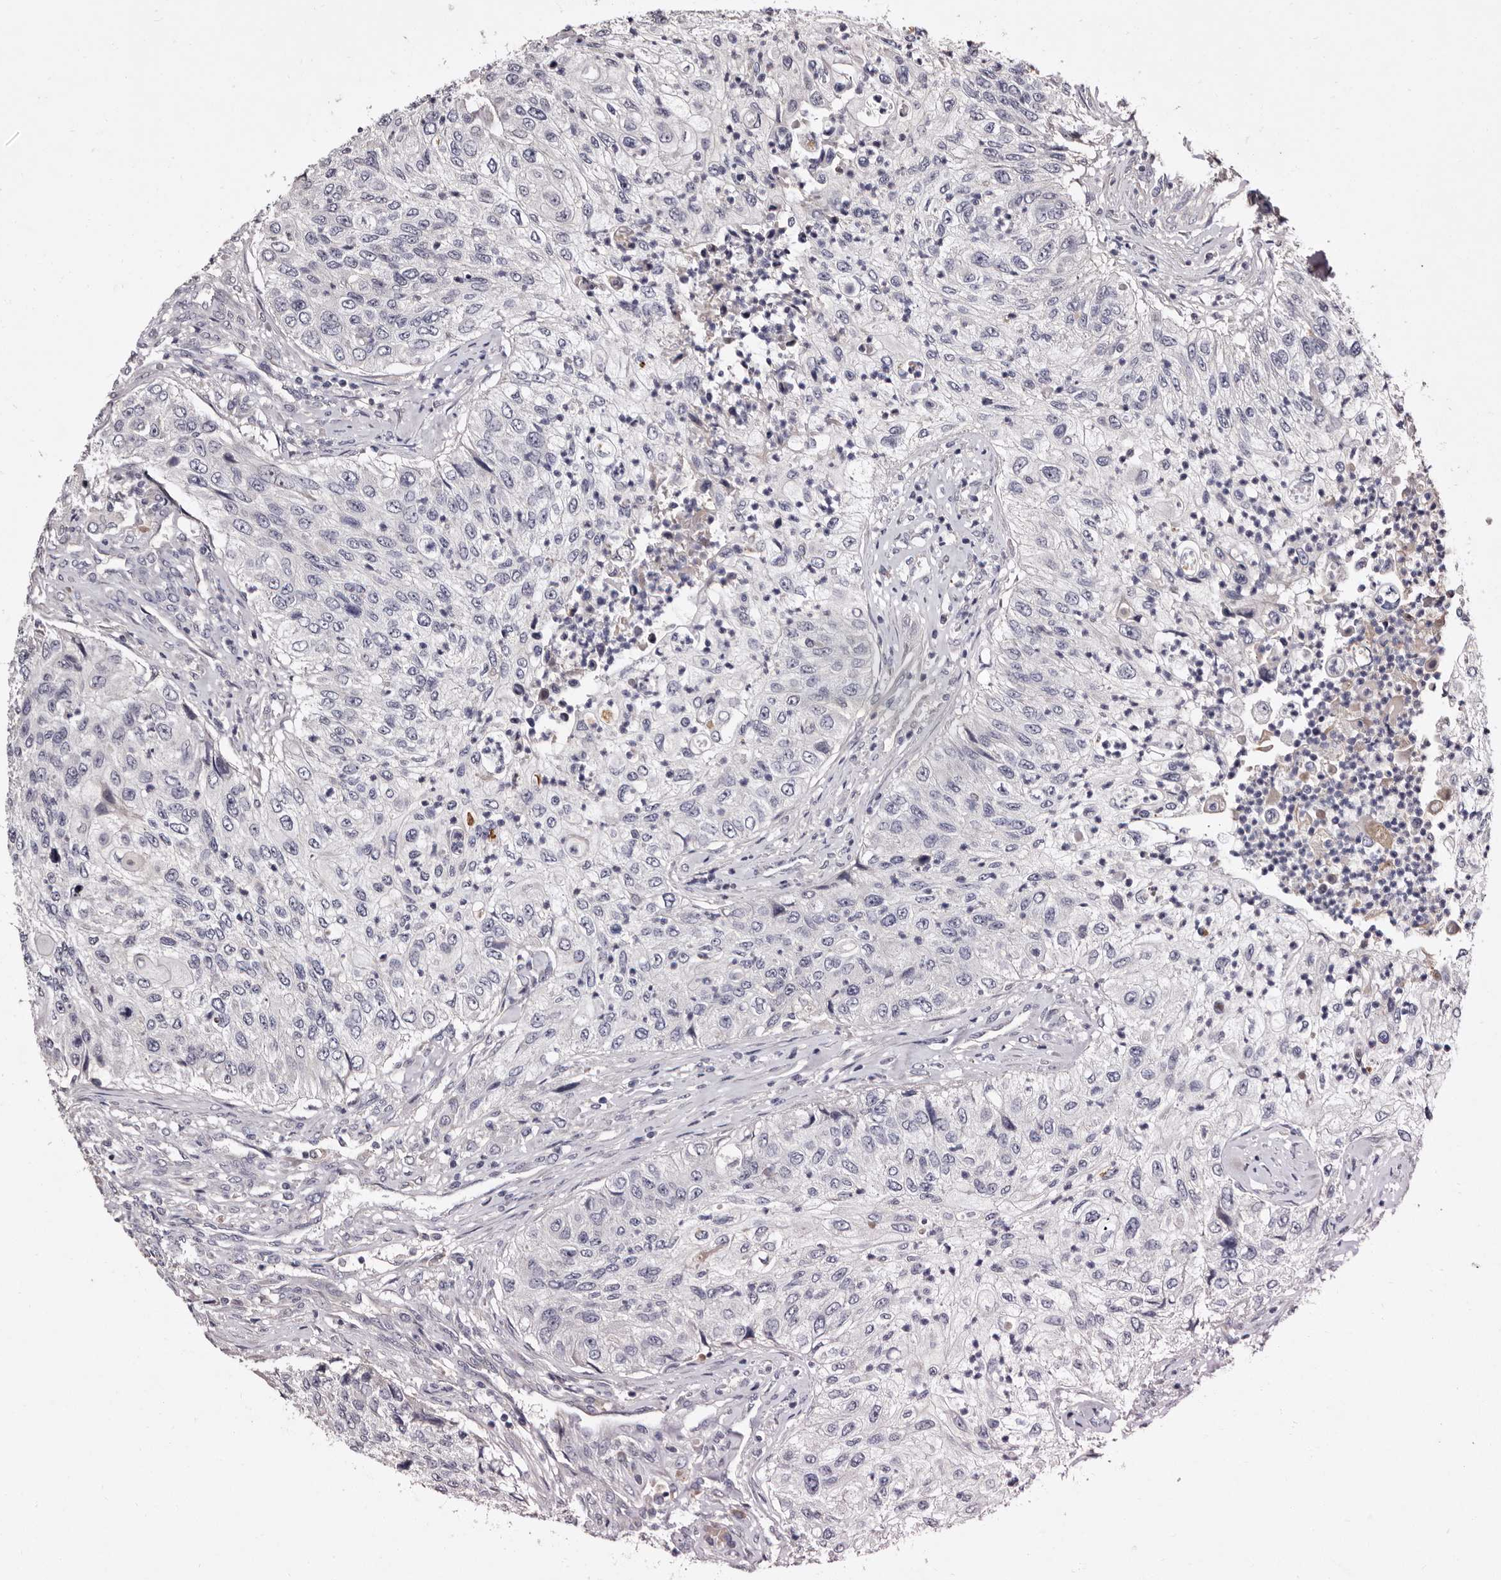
{"staining": {"intensity": "negative", "quantity": "none", "location": "none"}, "tissue": "urothelial cancer", "cell_type": "Tumor cells", "image_type": "cancer", "snomed": [{"axis": "morphology", "description": "Urothelial carcinoma, High grade"}, {"axis": "topography", "description": "Urinary bladder"}], "caption": "Tumor cells show no significant expression in urothelial cancer.", "gene": "LANCL2", "patient": {"sex": "female", "age": 60}}